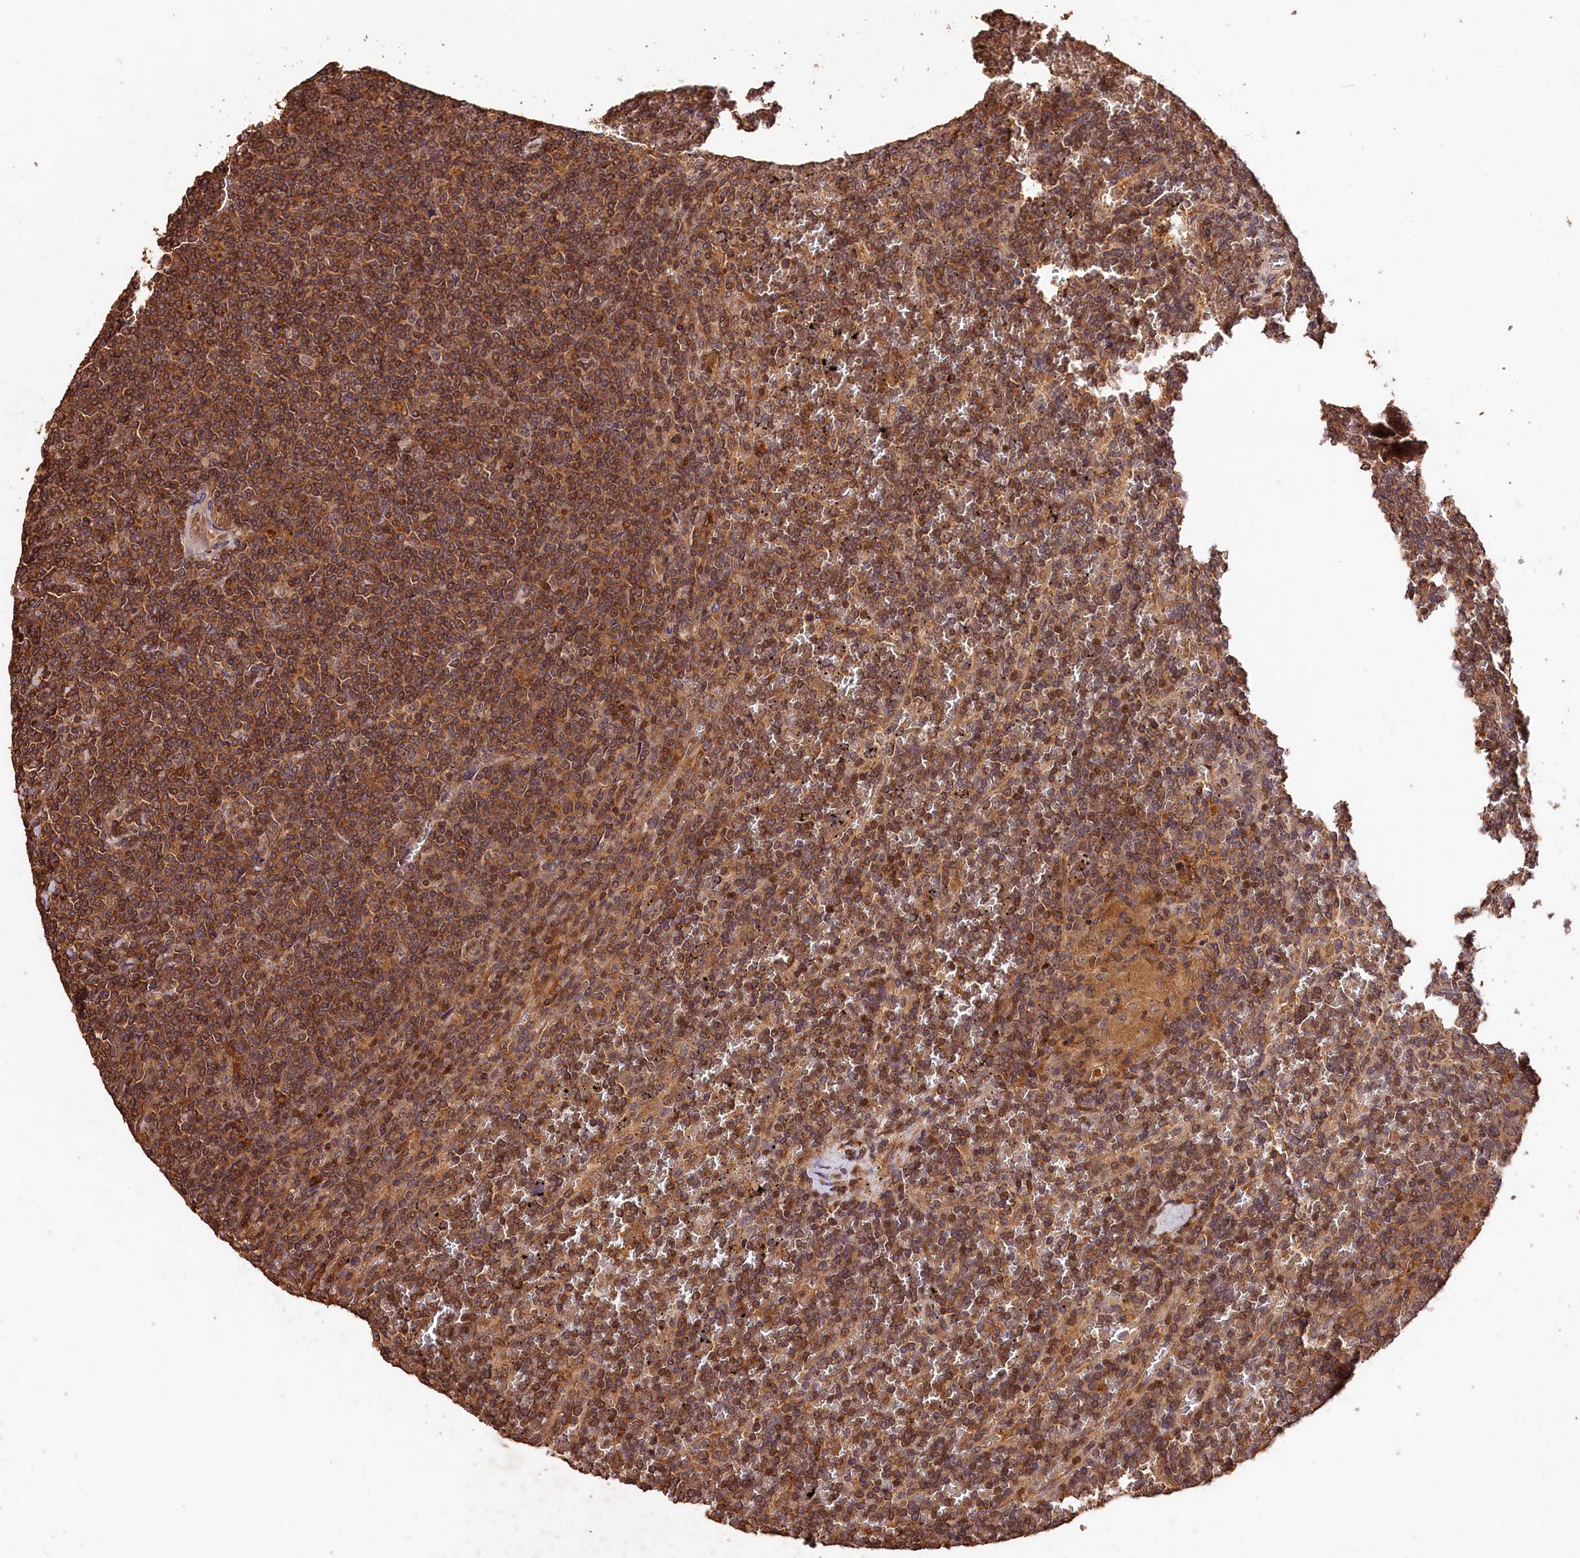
{"staining": {"intensity": "moderate", "quantity": ">75%", "location": "cytoplasmic/membranous,nuclear"}, "tissue": "lymphoma", "cell_type": "Tumor cells", "image_type": "cancer", "snomed": [{"axis": "morphology", "description": "Malignant lymphoma, non-Hodgkin's type, Low grade"}, {"axis": "topography", "description": "Spleen"}], "caption": "The histopathology image exhibits staining of lymphoma, revealing moderate cytoplasmic/membranous and nuclear protein expression (brown color) within tumor cells.", "gene": "KPTN", "patient": {"sex": "female", "age": 19}}